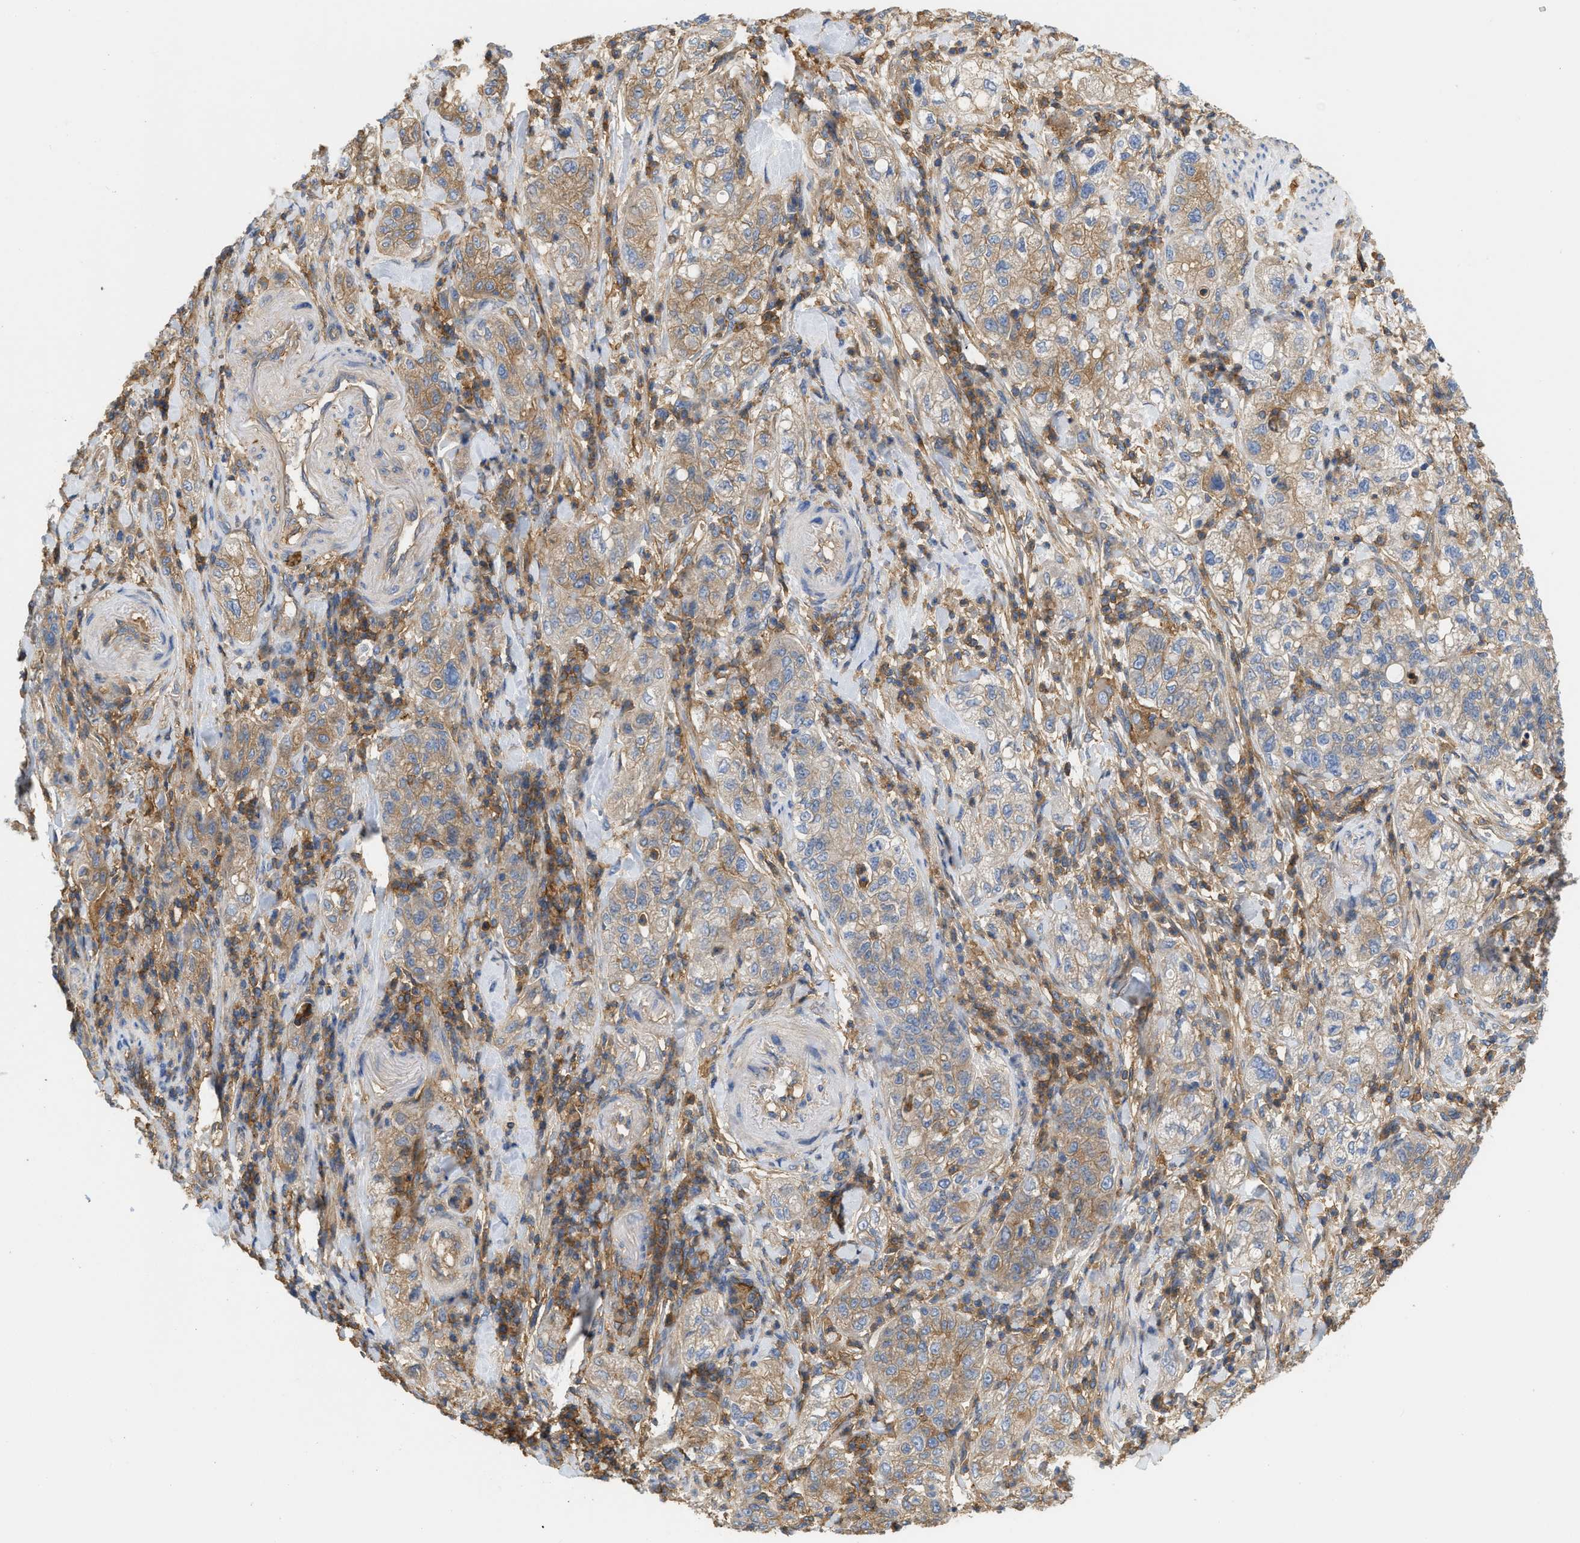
{"staining": {"intensity": "moderate", "quantity": ">75%", "location": "cytoplasmic/membranous"}, "tissue": "pancreatic cancer", "cell_type": "Tumor cells", "image_type": "cancer", "snomed": [{"axis": "morphology", "description": "Adenocarcinoma, NOS"}, {"axis": "topography", "description": "Pancreas"}], "caption": "This histopathology image exhibits immunohistochemistry staining of pancreatic cancer, with medium moderate cytoplasmic/membranous staining in approximately >75% of tumor cells.", "gene": "GNB4", "patient": {"sex": "female", "age": 78}}